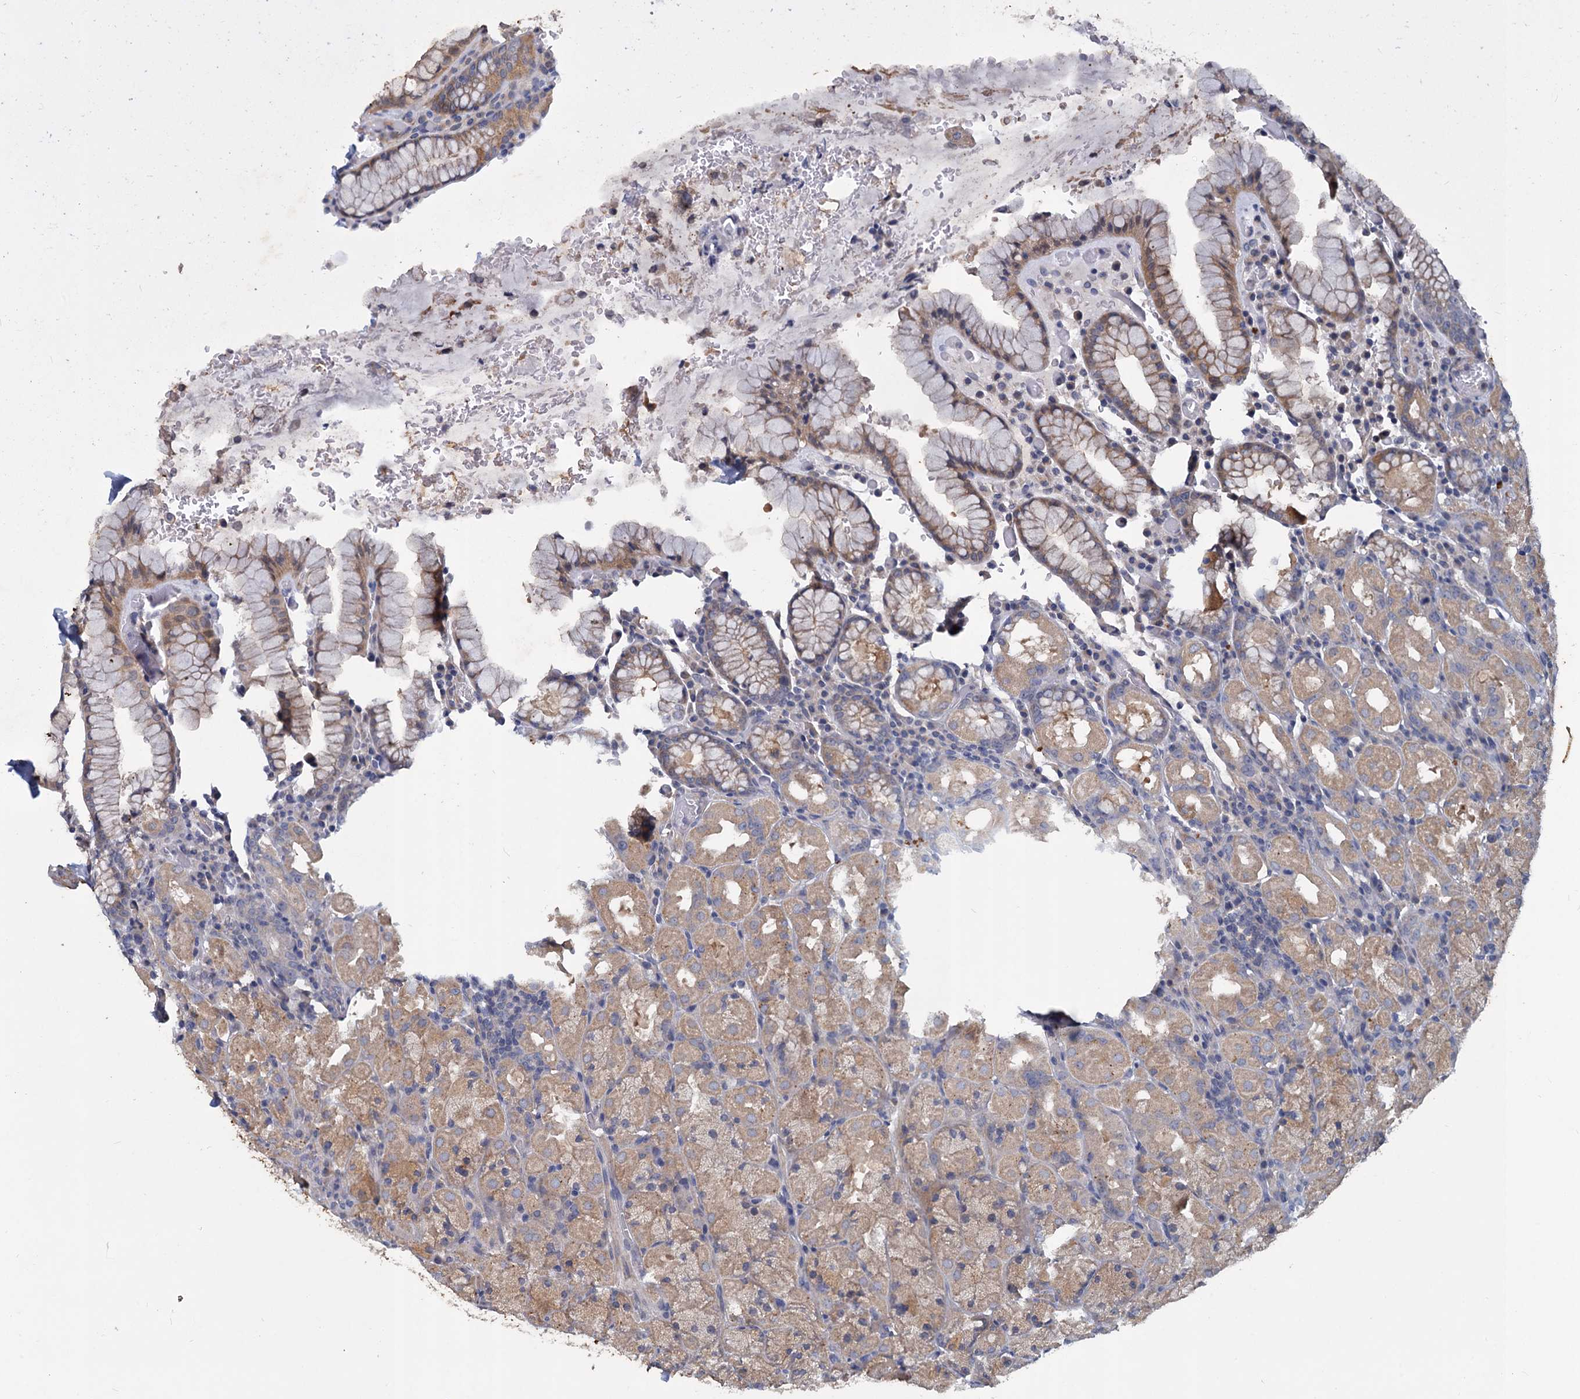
{"staining": {"intensity": "moderate", "quantity": "25%-75%", "location": "cytoplasmic/membranous"}, "tissue": "stomach", "cell_type": "Glandular cells", "image_type": "normal", "snomed": [{"axis": "morphology", "description": "Normal tissue, NOS"}, {"axis": "topography", "description": "Stomach, upper"}, {"axis": "topography", "description": "Stomach, lower"}], "caption": "Protein expression analysis of benign human stomach reveals moderate cytoplasmic/membranous staining in approximately 25%-75% of glandular cells. (Brightfield microscopy of DAB IHC at high magnification).", "gene": "SLC2A7", "patient": {"sex": "male", "age": 80}}